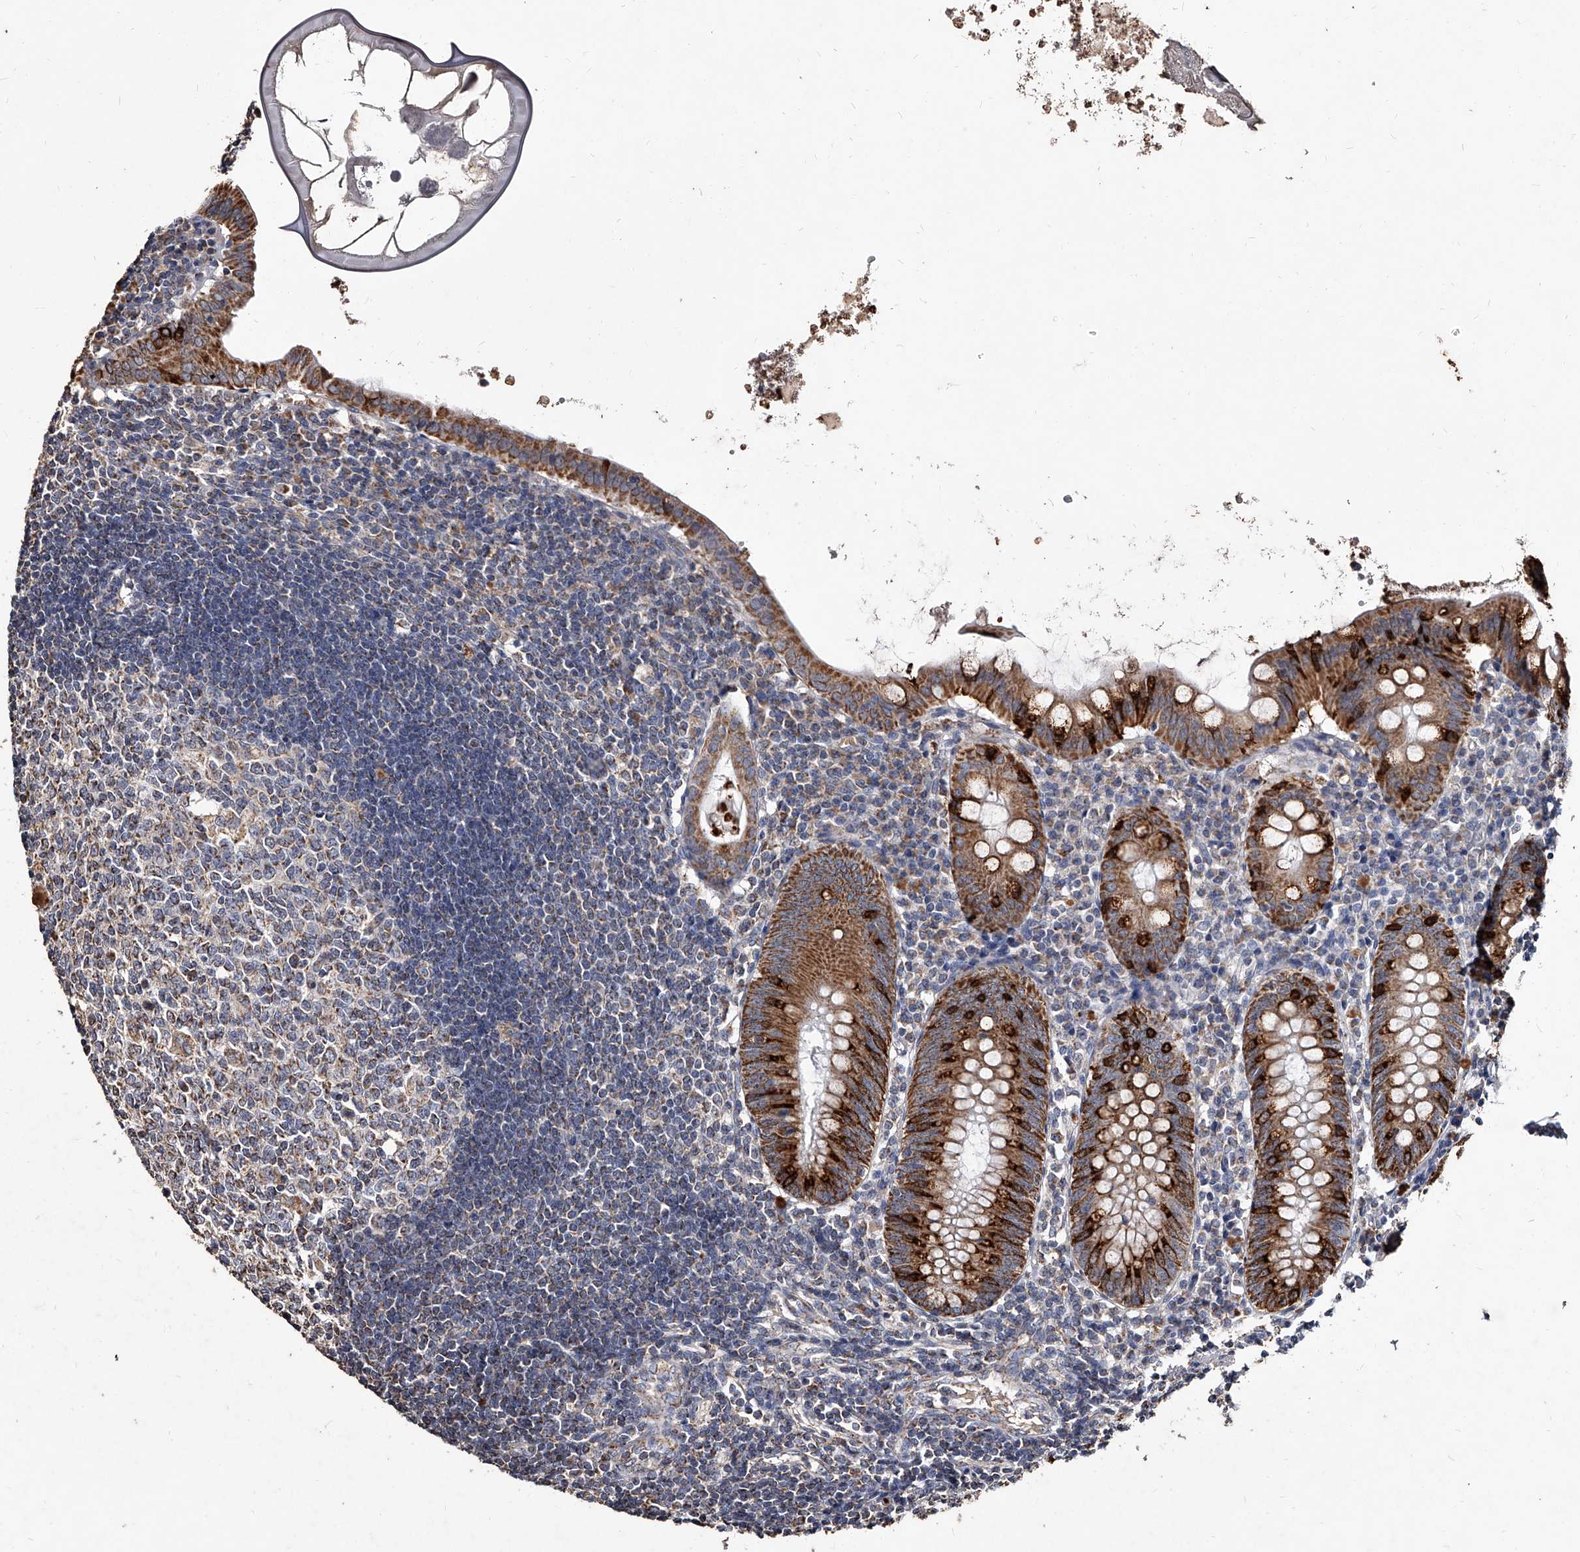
{"staining": {"intensity": "strong", "quantity": ">75%", "location": "cytoplasmic/membranous"}, "tissue": "appendix", "cell_type": "Glandular cells", "image_type": "normal", "snomed": [{"axis": "morphology", "description": "Normal tissue, NOS"}, {"axis": "topography", "description": "Appendix"}], "caption": "The photomicrograph reveals immunohistochemical staining of normal appendix. There is strong cytoplasmic/membranous expression is identified in approximately >75% of glandular cells.", "gene": "GPR183", "patient": {"sex": "female", "age": 54}}